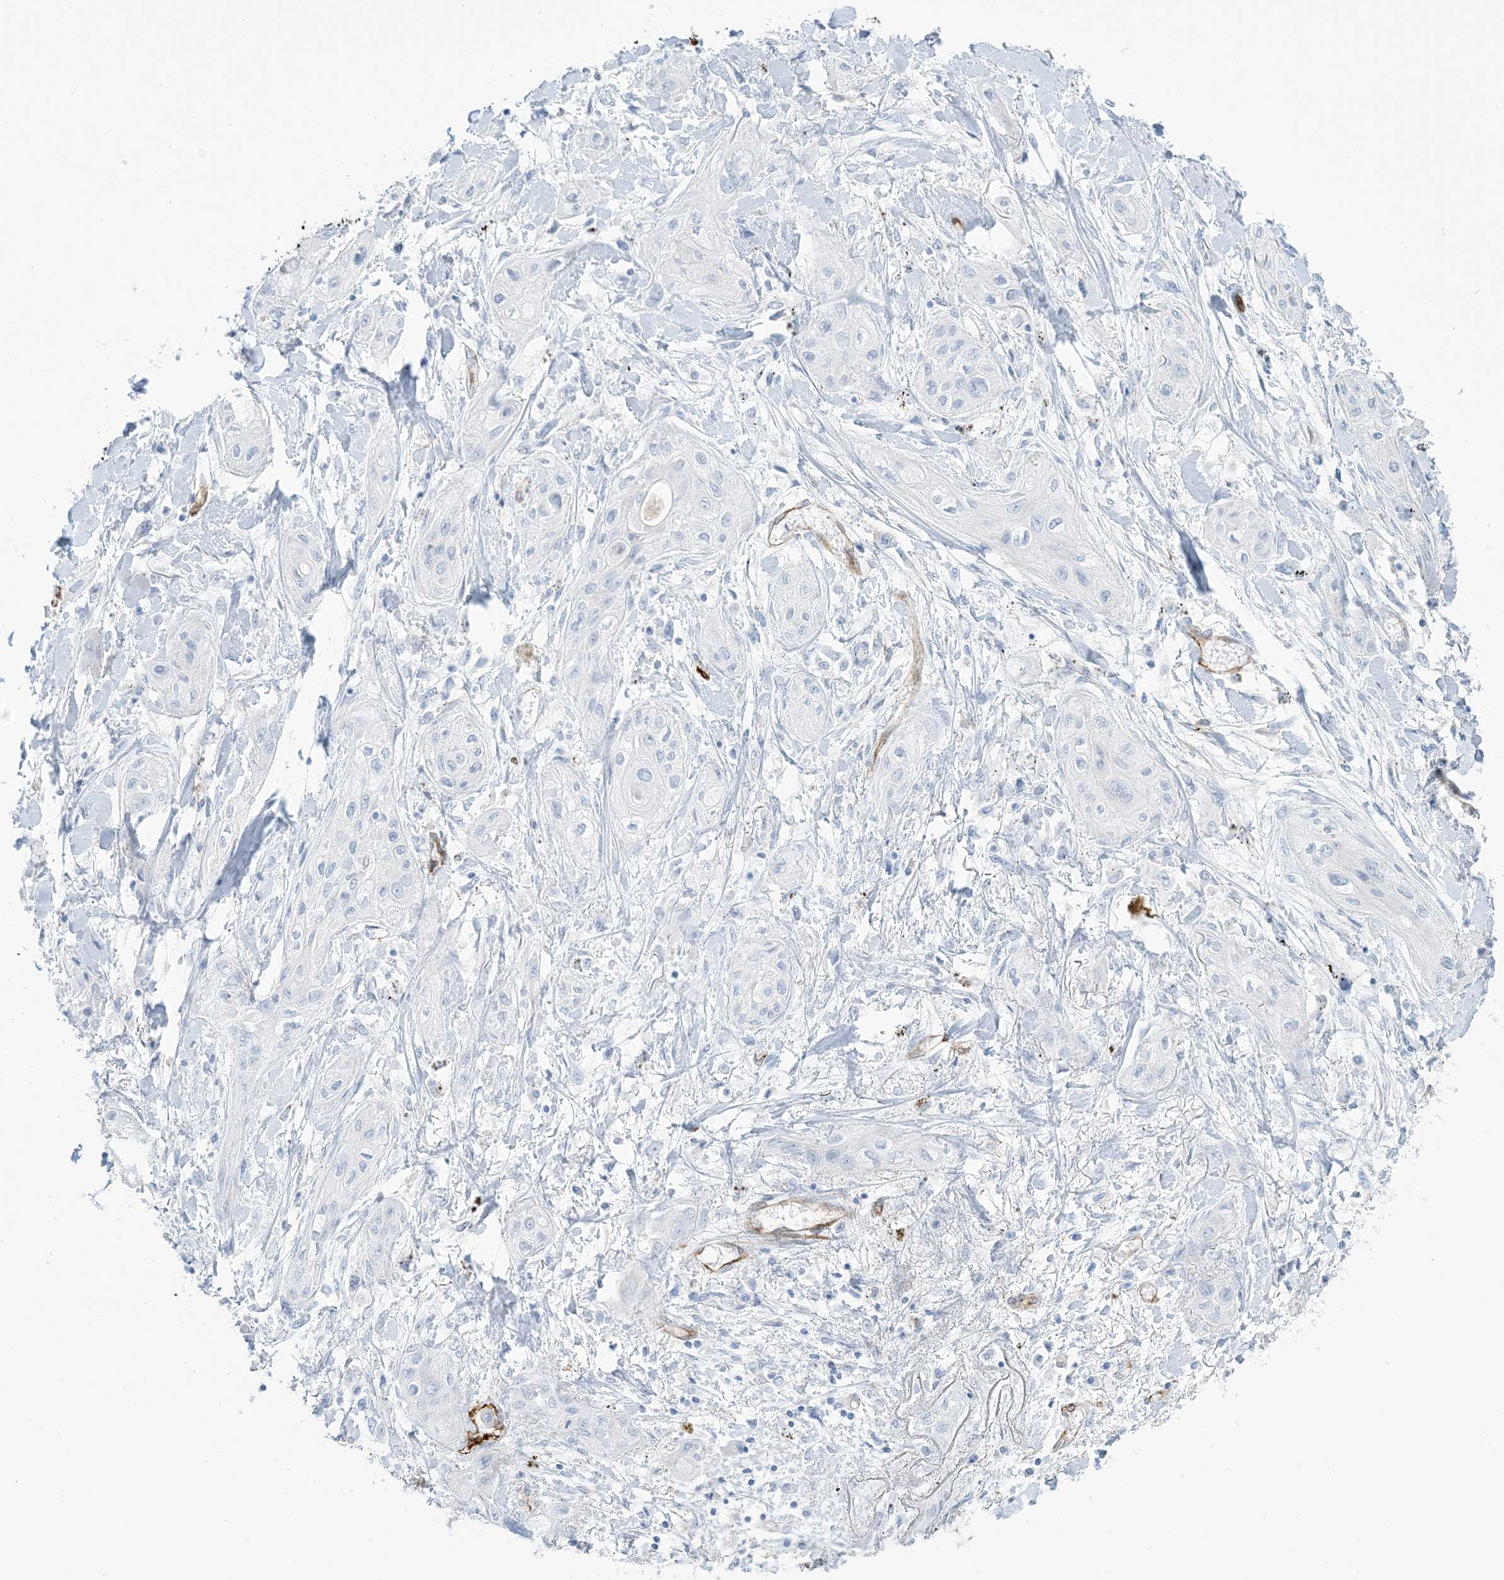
{"staining": {"intensity": "negative", "quantity": "none", "location": "none"}, "tissue": "lung cancer", "cell_type": "Tumor cells", "image_type": "cancer", "snomed": [{"axis": "morphology", "description": "Squamous cell carcinoma, NOS"}, {"axis": "topography", "description": "Lung"}], "caption": "The histopathology image reveals no significant positivity in tumor cells of squamous cell carcinoma (lung).", "gene": "EPS8L3", "patient": {"sex": "female", "age": 47}}